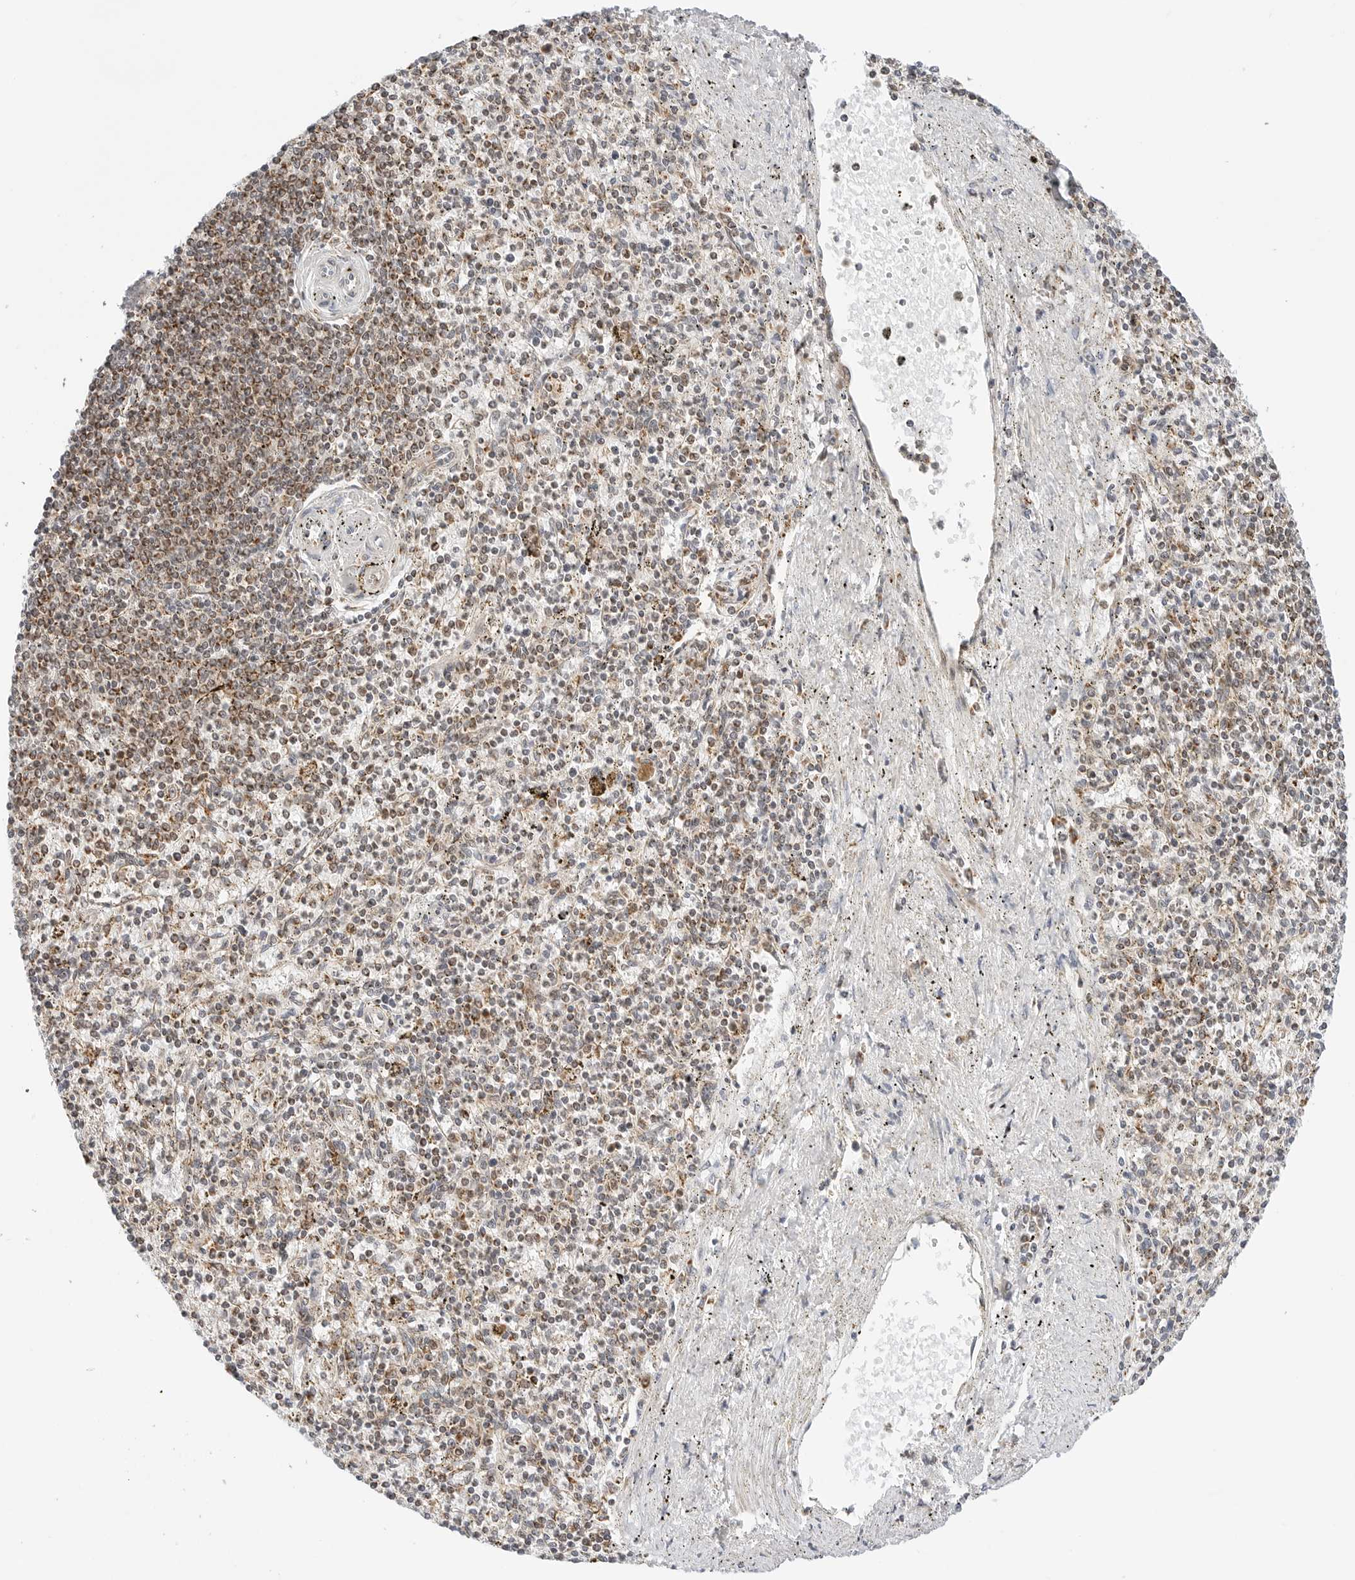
{"staining": {"intensity": "moderate", "quantity": "25%-75%", "location": "cytoplasmic/membranous"}, "tissue": "spleen", "cell_type": "Cells in red pulp", "image_type": "normal", "snomed": [{"axis": "morphology", "description": "Normal tissue, NOS"}, {"axis": "topography", "description": "Spleen"}], "caption": "Immunohistochemical staining of unremarkable human spleen displays moderate cytoplasmic/membranous protein positivity in approximately 25%-75% of cells in red pulp.", "gene": "DYRK4", "patient": {"sex": "male", "age": 72}}